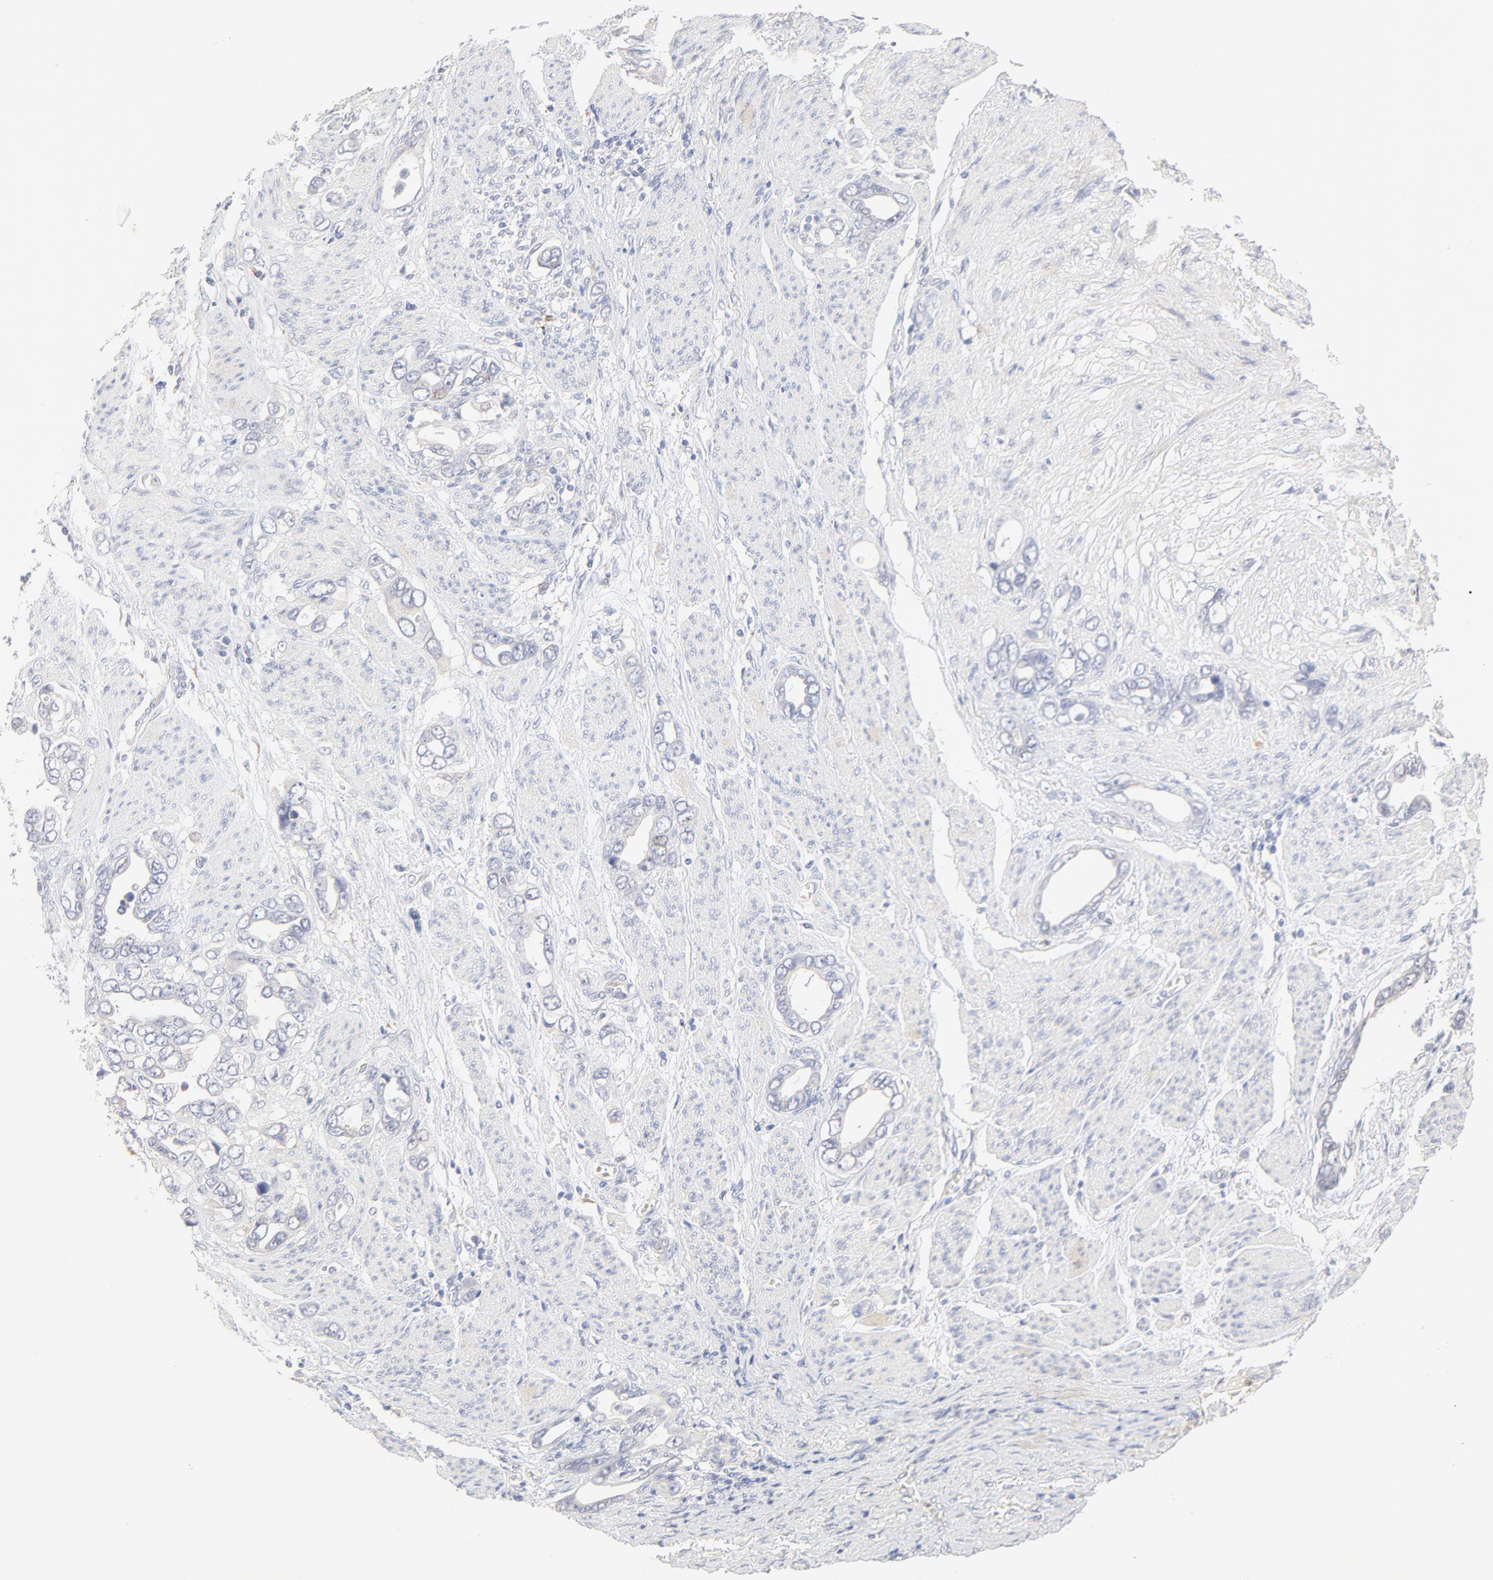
{"staining": {"intensity": "negative", "quantity": "none", "location": "none"}, "tissue": "stomach cancer", "cell_type": "Tumor cells", "image_type": "cancer", "snomed": [{"axis": "morphology", "description": "Adenocarcinoma, NOS"}, {"axis": "topography", "description": "Stomach"}], "caption": "The immunohistochemistry photomicrograph has no significant positivity in tumor cells of adenocarcinoma (stomach) tissue.", "gene": "MTERF2", "patient": {"sex": "male", "age": 78}}